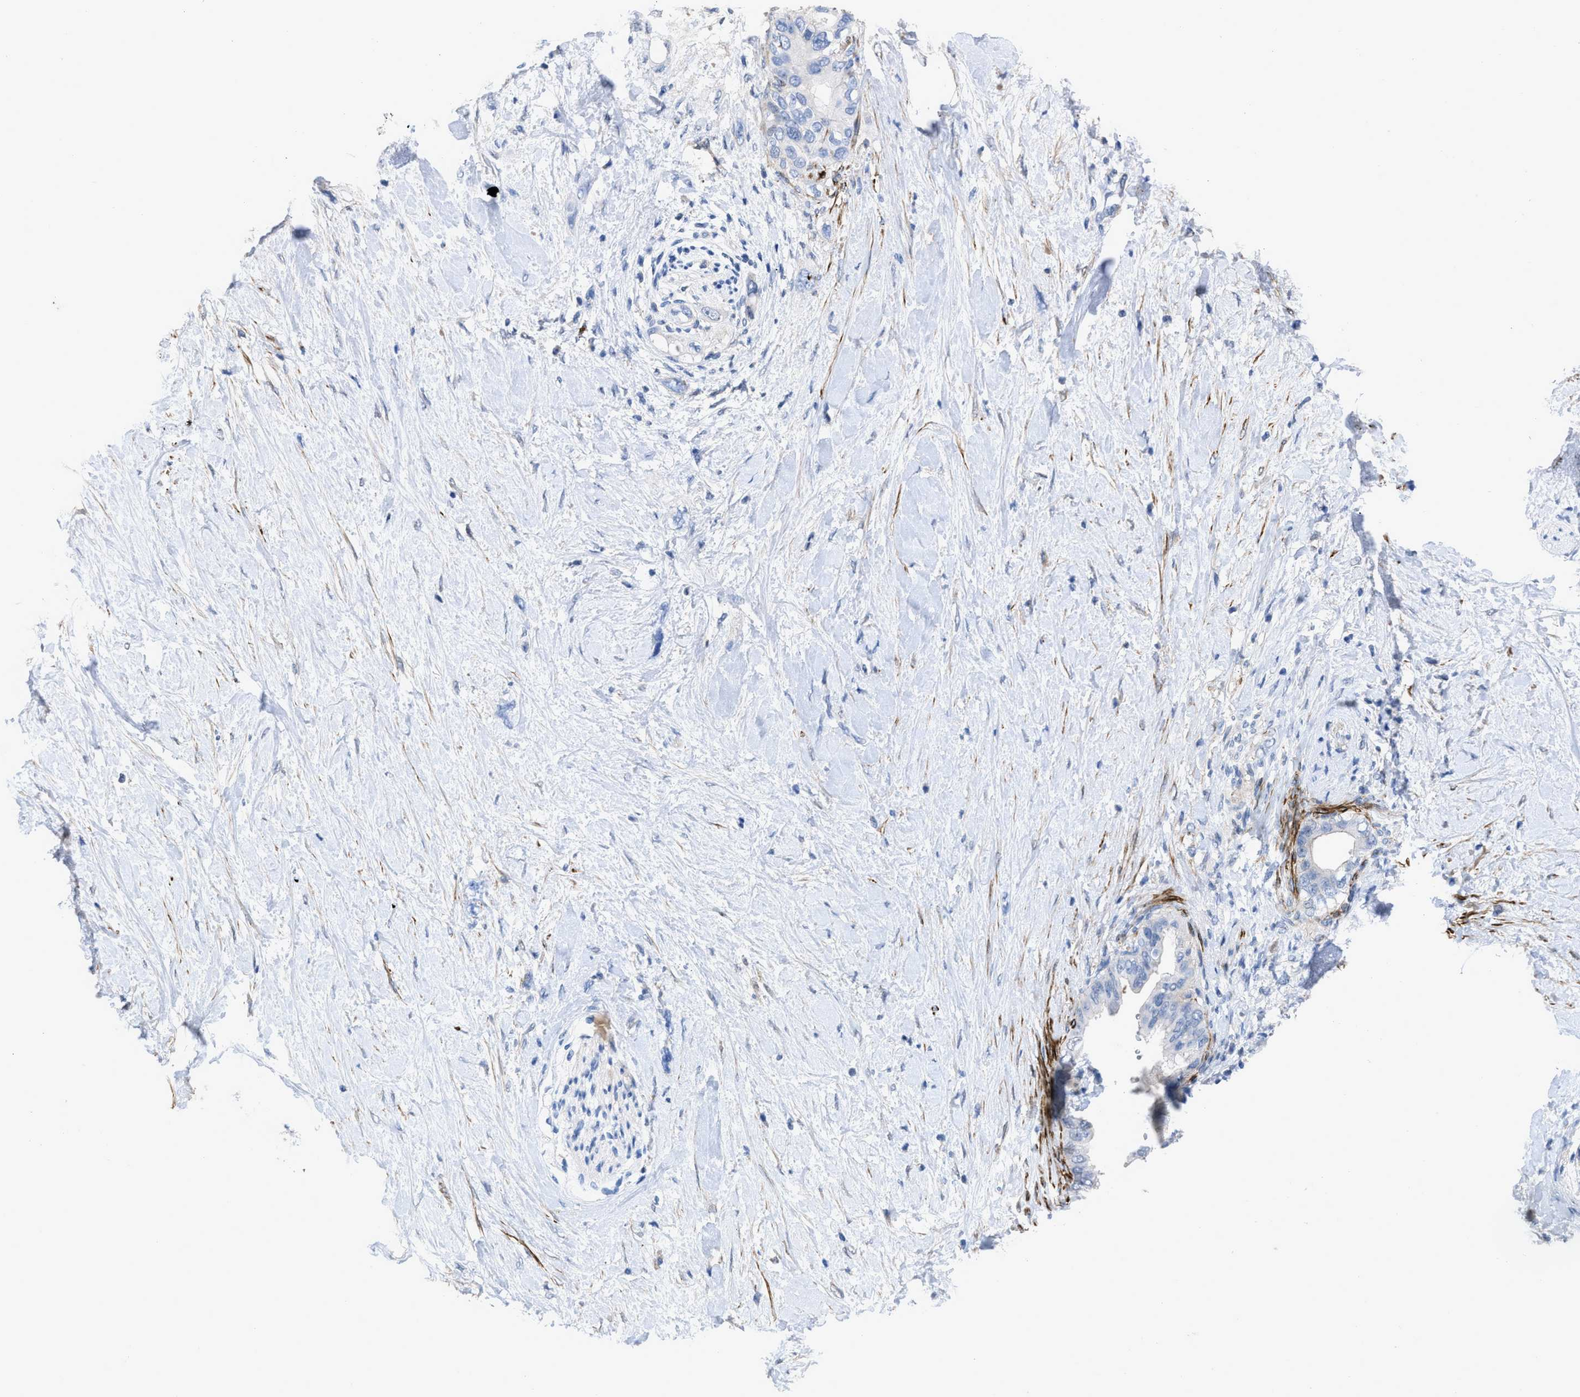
{"staining": {"intensity": "negative", "quantity": "none", "location": "none"}, "tissue": "pancreatic cancer", "cell_type": "Tumor cells", "image_type": "cancer", "snomed": [{"axis": "morphology", "description": "Adenocarcinoma, NOS"}, {"axis": "topography", "description": "Pancreas"}], "caption": "Image shows no significant protein expression in tumor cells of adenocarcinoma (pancreatic).", "gene": "PRMT2", "patient": {"sex": "female", "age": 56}}